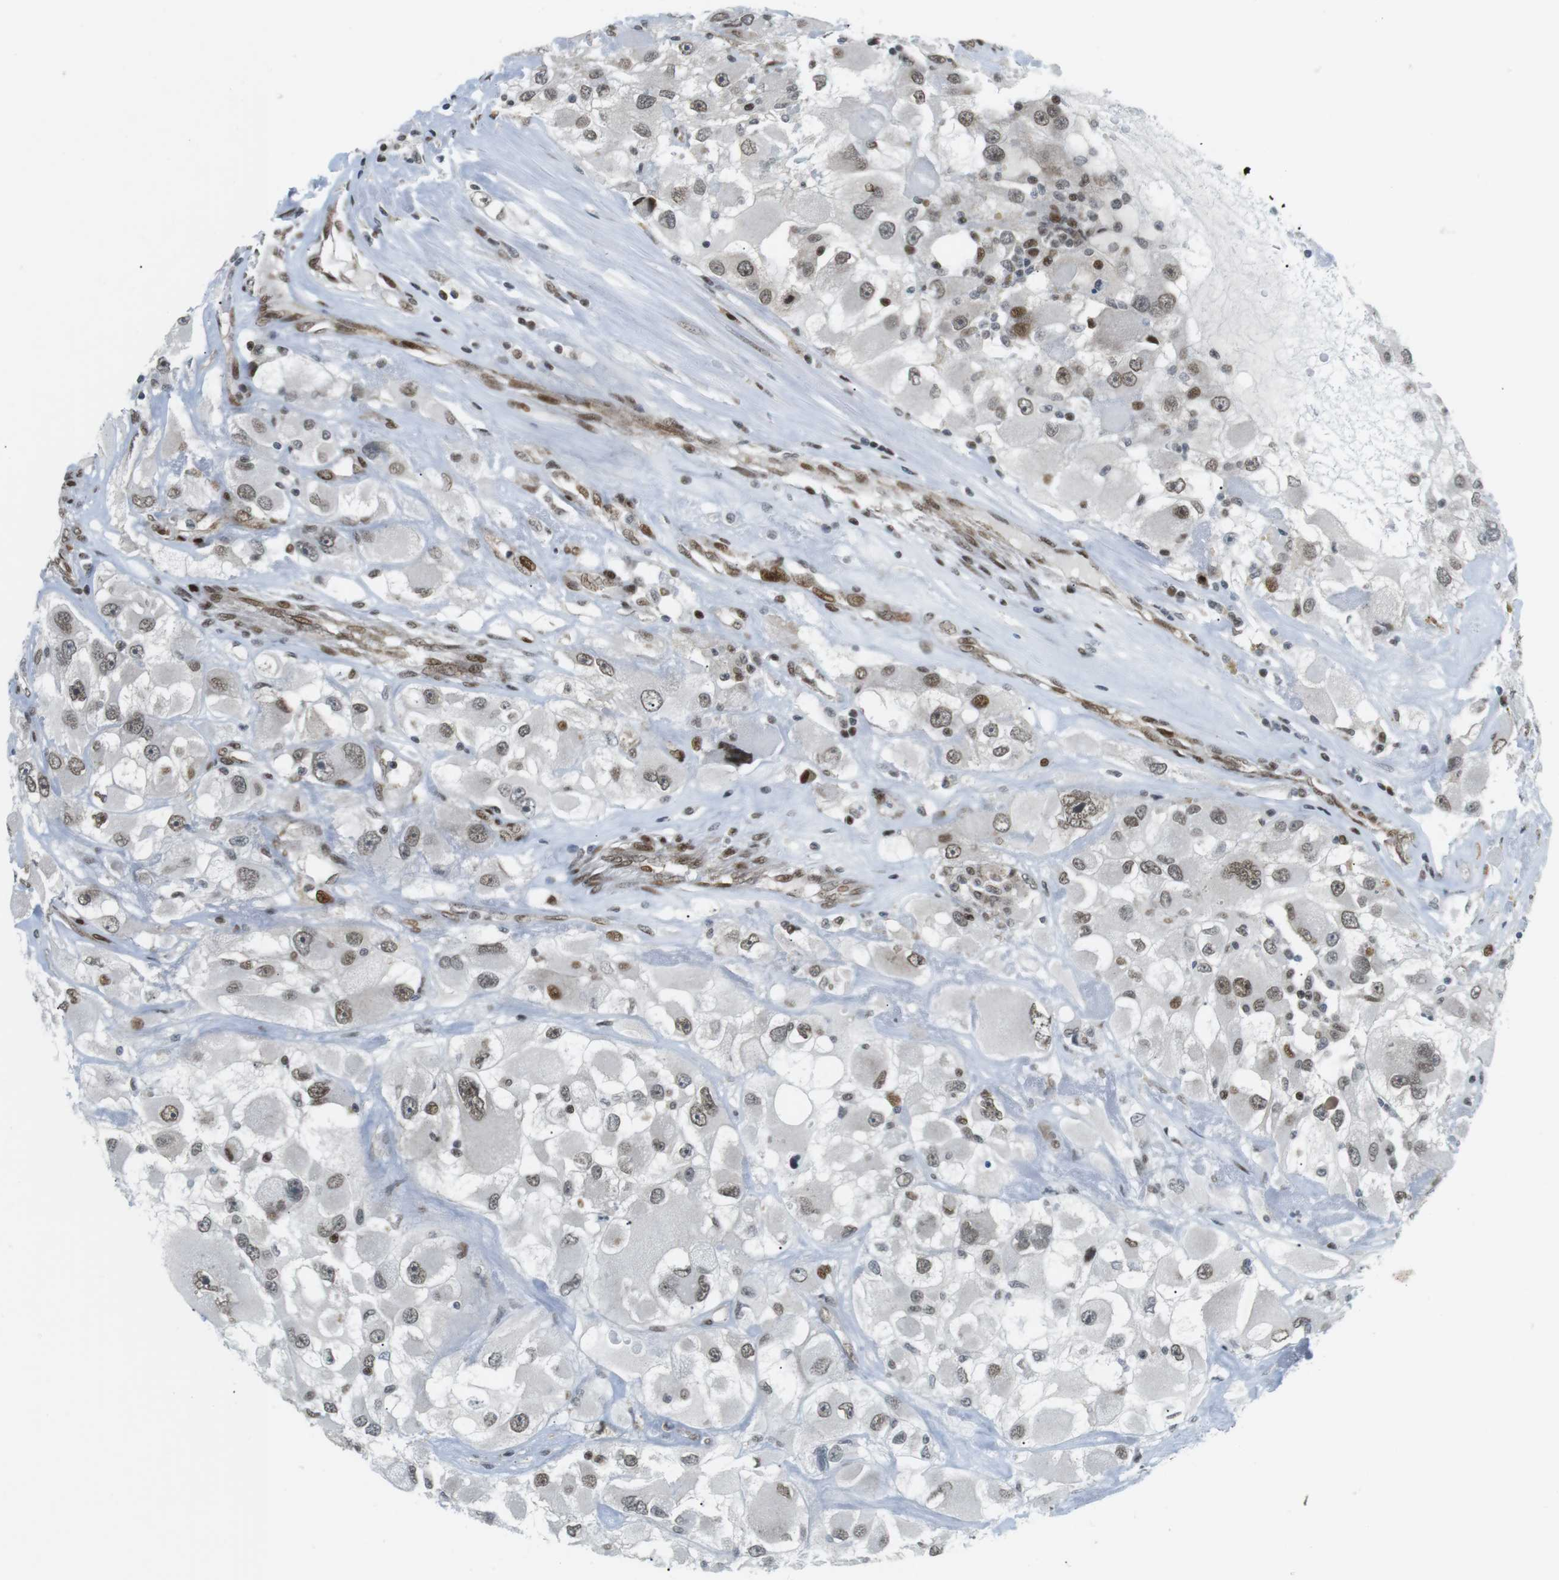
{"staining": {"intensity": "weak", "quantity": ">75%", "location": "cytoplasmic/membranous,nuclear"}, "tissue": "renal cancer", "cell_type": "Tumor cells", "image_type": "cancer", "snomed": [{"axis": "morphology", "description": "Adenocarcinoma, NOS"}, {"axis": "topography", "description": "Kidney"}], "caption": "High-magnification brightfield microscopy of renal cancer stained with DAB (3,3'-diaminobenzidine) (brown) and counterstained with hematoxylin (blue). tumor cells exhibit weak cytoplasmic/membranous and nuclear positivity is present in approximately>75% of cells. (Stains: DAB (3,3'-diaminobenzidine) in brown, nuclei in blue, Microscopy: brightfield microscopy at high magnification).", "gene": "CDC27", "patient": {"sex": "female", "age": 52}}